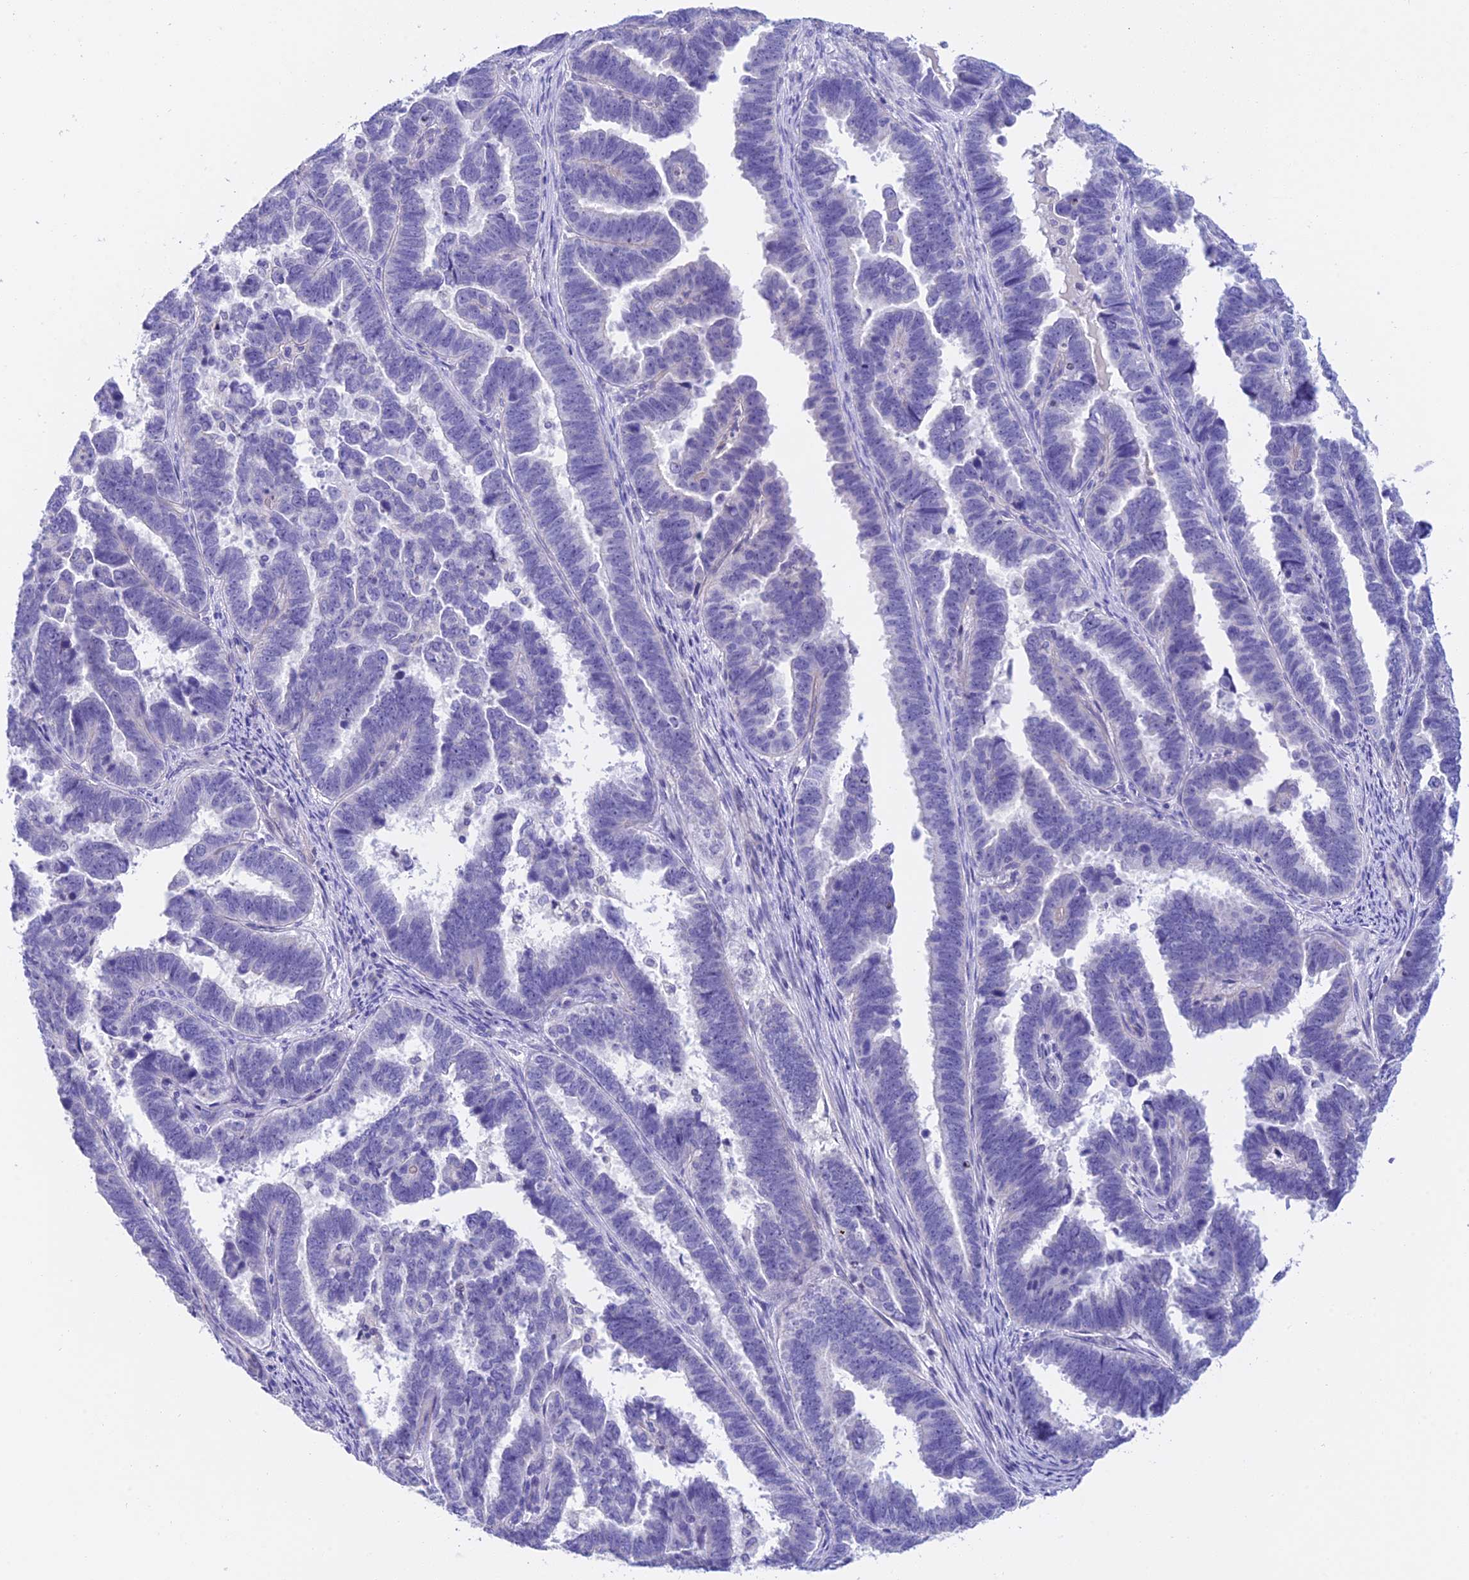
{"staining": {"intensity": "negative", "quantity": "none", "location": "none"}, "tissue": "endometrial cancer", "cell_type": "Tumor cells", "image_type": "cancer", "snomed": [{"axis": "morphology", "description": "Adenocarcinoma, NOS"}, {"axis": "topography", "description": "Endometrium"}], "caption": "A micrograph of human endometrial cancer is negative for staining in tumor cells.", "gene": "C17orf67", "patient": {"sex": "female", "age": 75}}